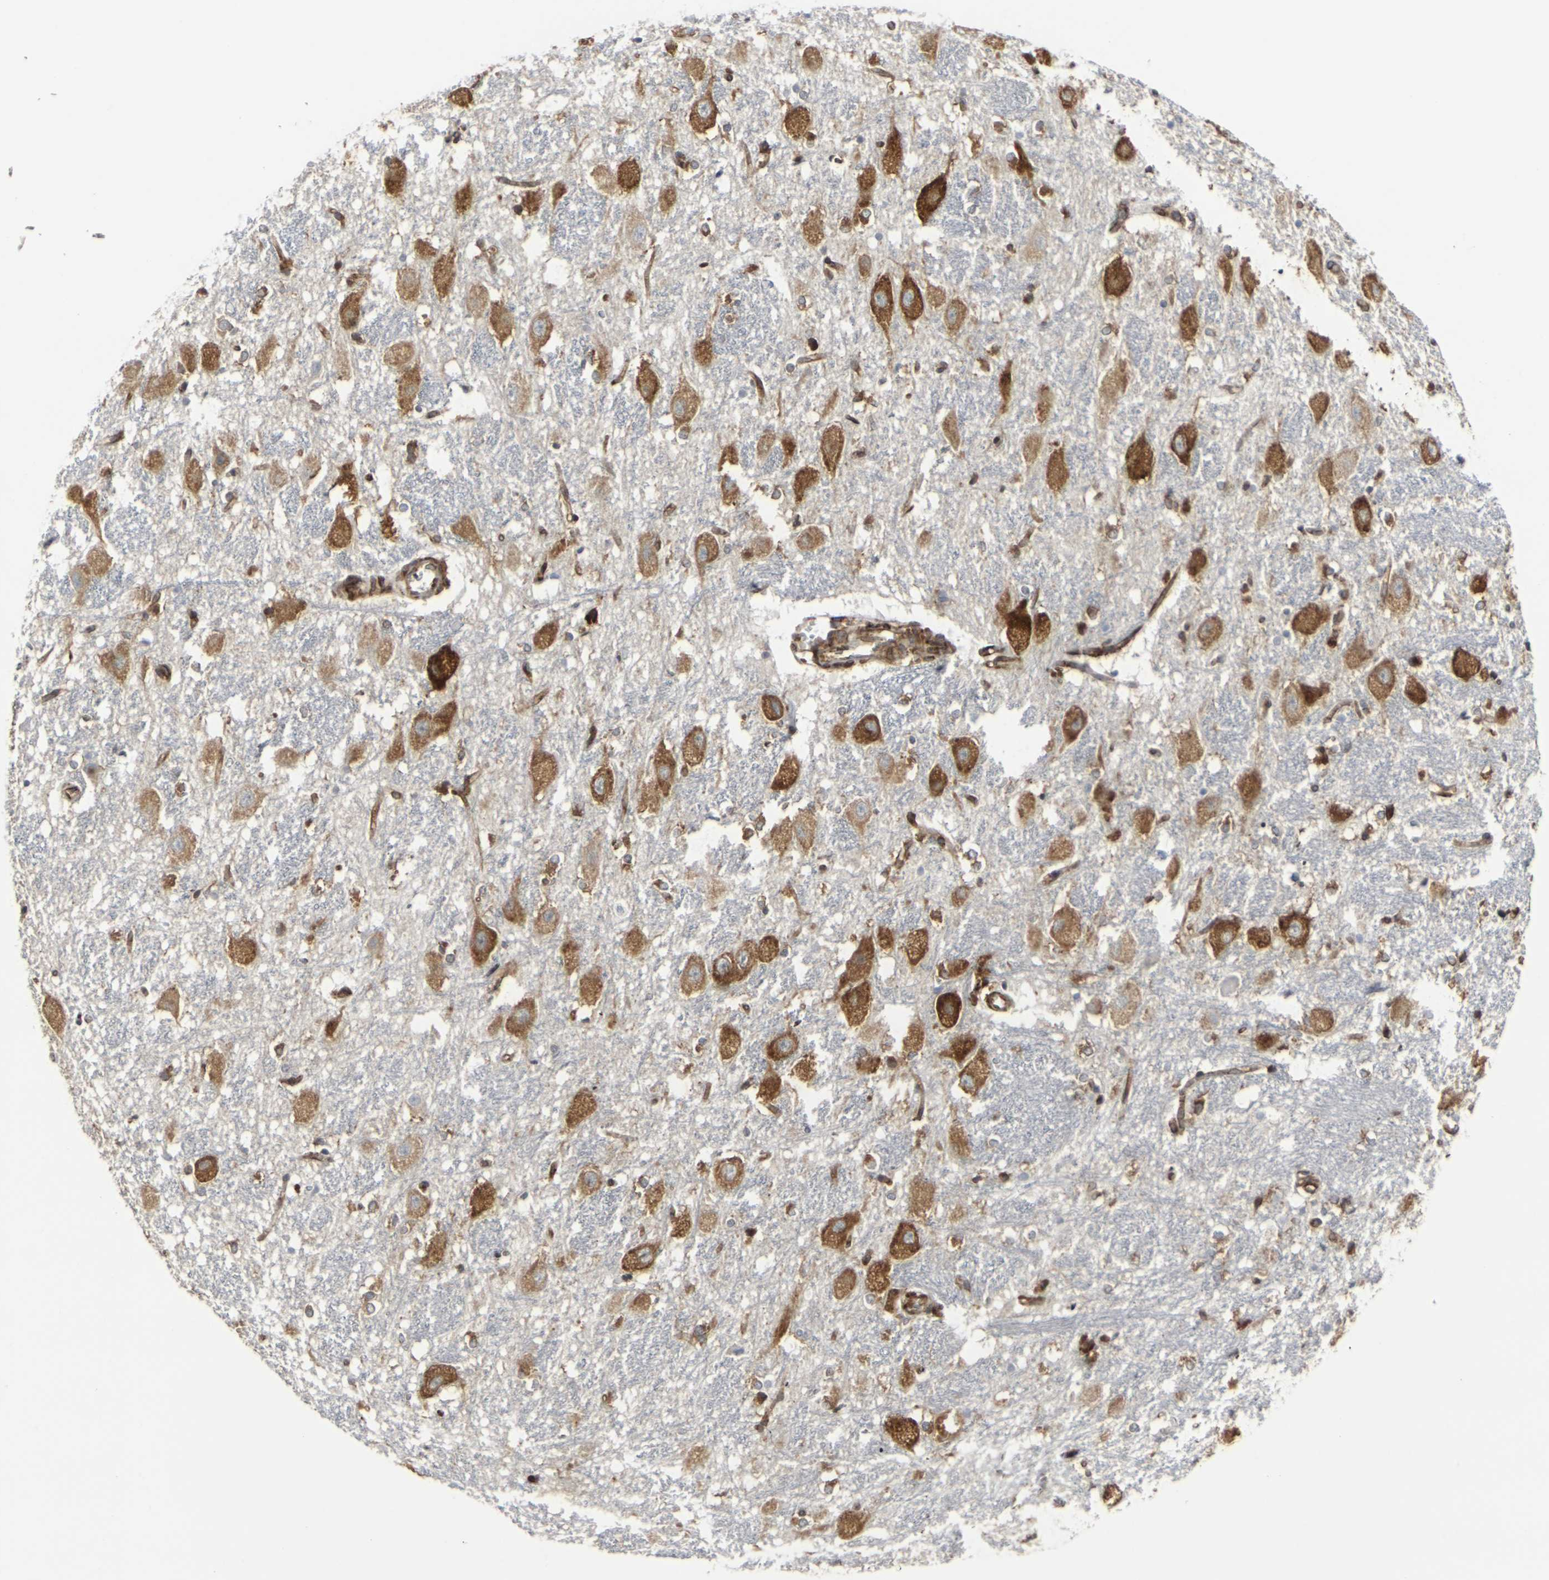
{"staining": {"intensity": "moderate", "quantity": "<25%", "location": "cytoplasmic/membranous"}, "tissue": "hippocampus", "cell_type": "Glial cells", "image_type": "normal", "snomed": [{"axis": "morphology", "description": "Normal tissue, NOS"}, {"axis": "topography", "description": "Hippocampus"}], "caption": "DAB (3,3'-diaminobenzidine) immunohistochemical staining of normal human hippocampus demonstrates moderate cytoplasmic/membranous protein staining in about <25% of glial cells. The staining is performed using DAB (3,3'-diaminobenzidine) brown chromogen to label protein expression. The nuclei are counter-stained blue using hematoxylin.", "gene": "MARCHF2", "patient": {"sex": "female", "age": 19}}